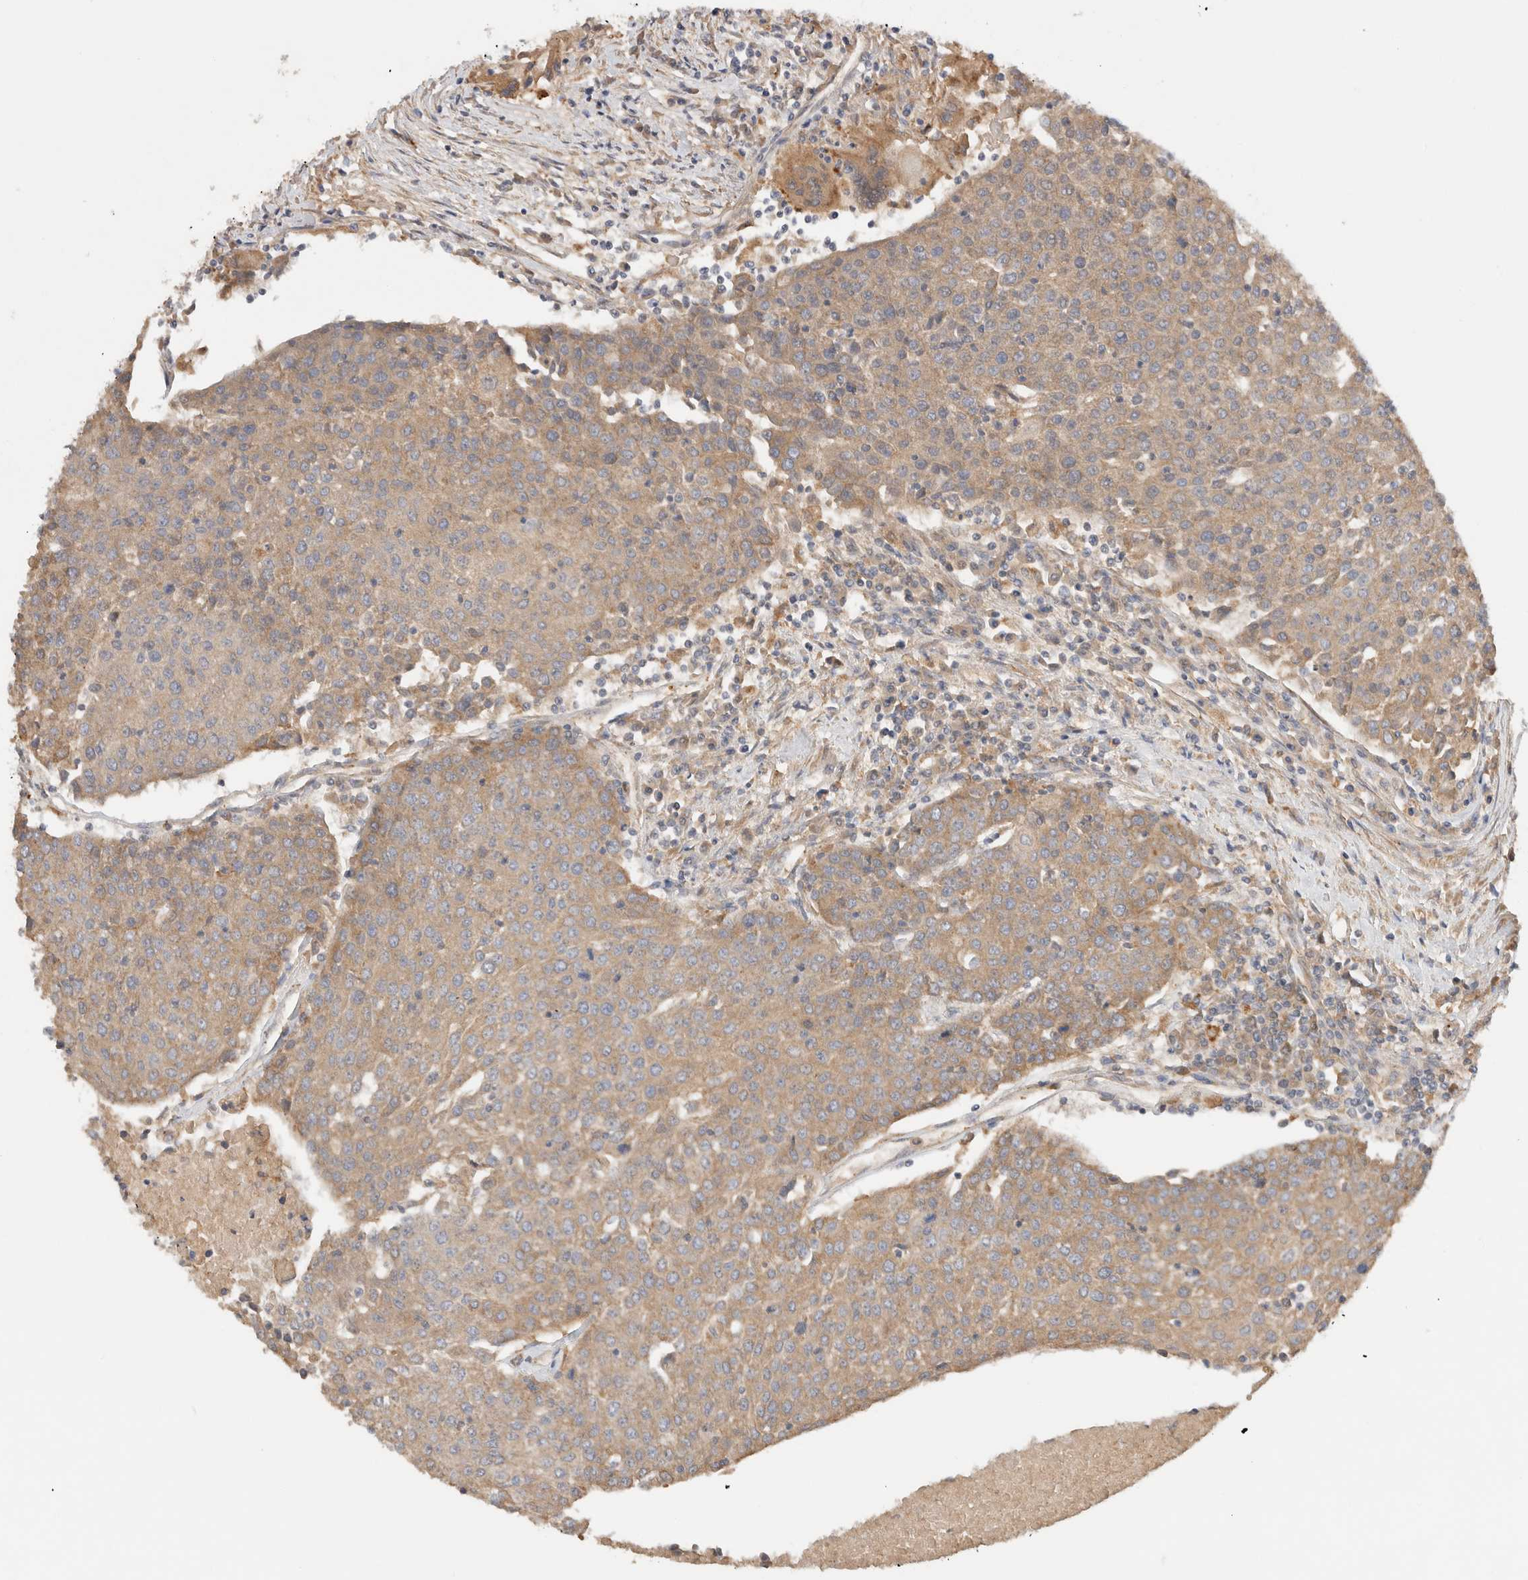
{"staining": {"intensity": "moderate", "quantity": ">75%", "location": "cytoplasmic/membranous"}, "tissue": "urothelial cancer", "cell_type": "Tumor cells", "image_type": "cancer", "snomed": [{"axis": "morphology", "description": "Urothelial carcinoma, High grade"}, {"axis": "topography", "description": "Urinary bladder"}], "caption": "This is an image of IHC staining of urothelial cancer, which shows moderate positivity in the cytoplasmic/membranous of tumor cells.", "gene": "SGK3", "patient": {"sex": "female", "age": 85}}